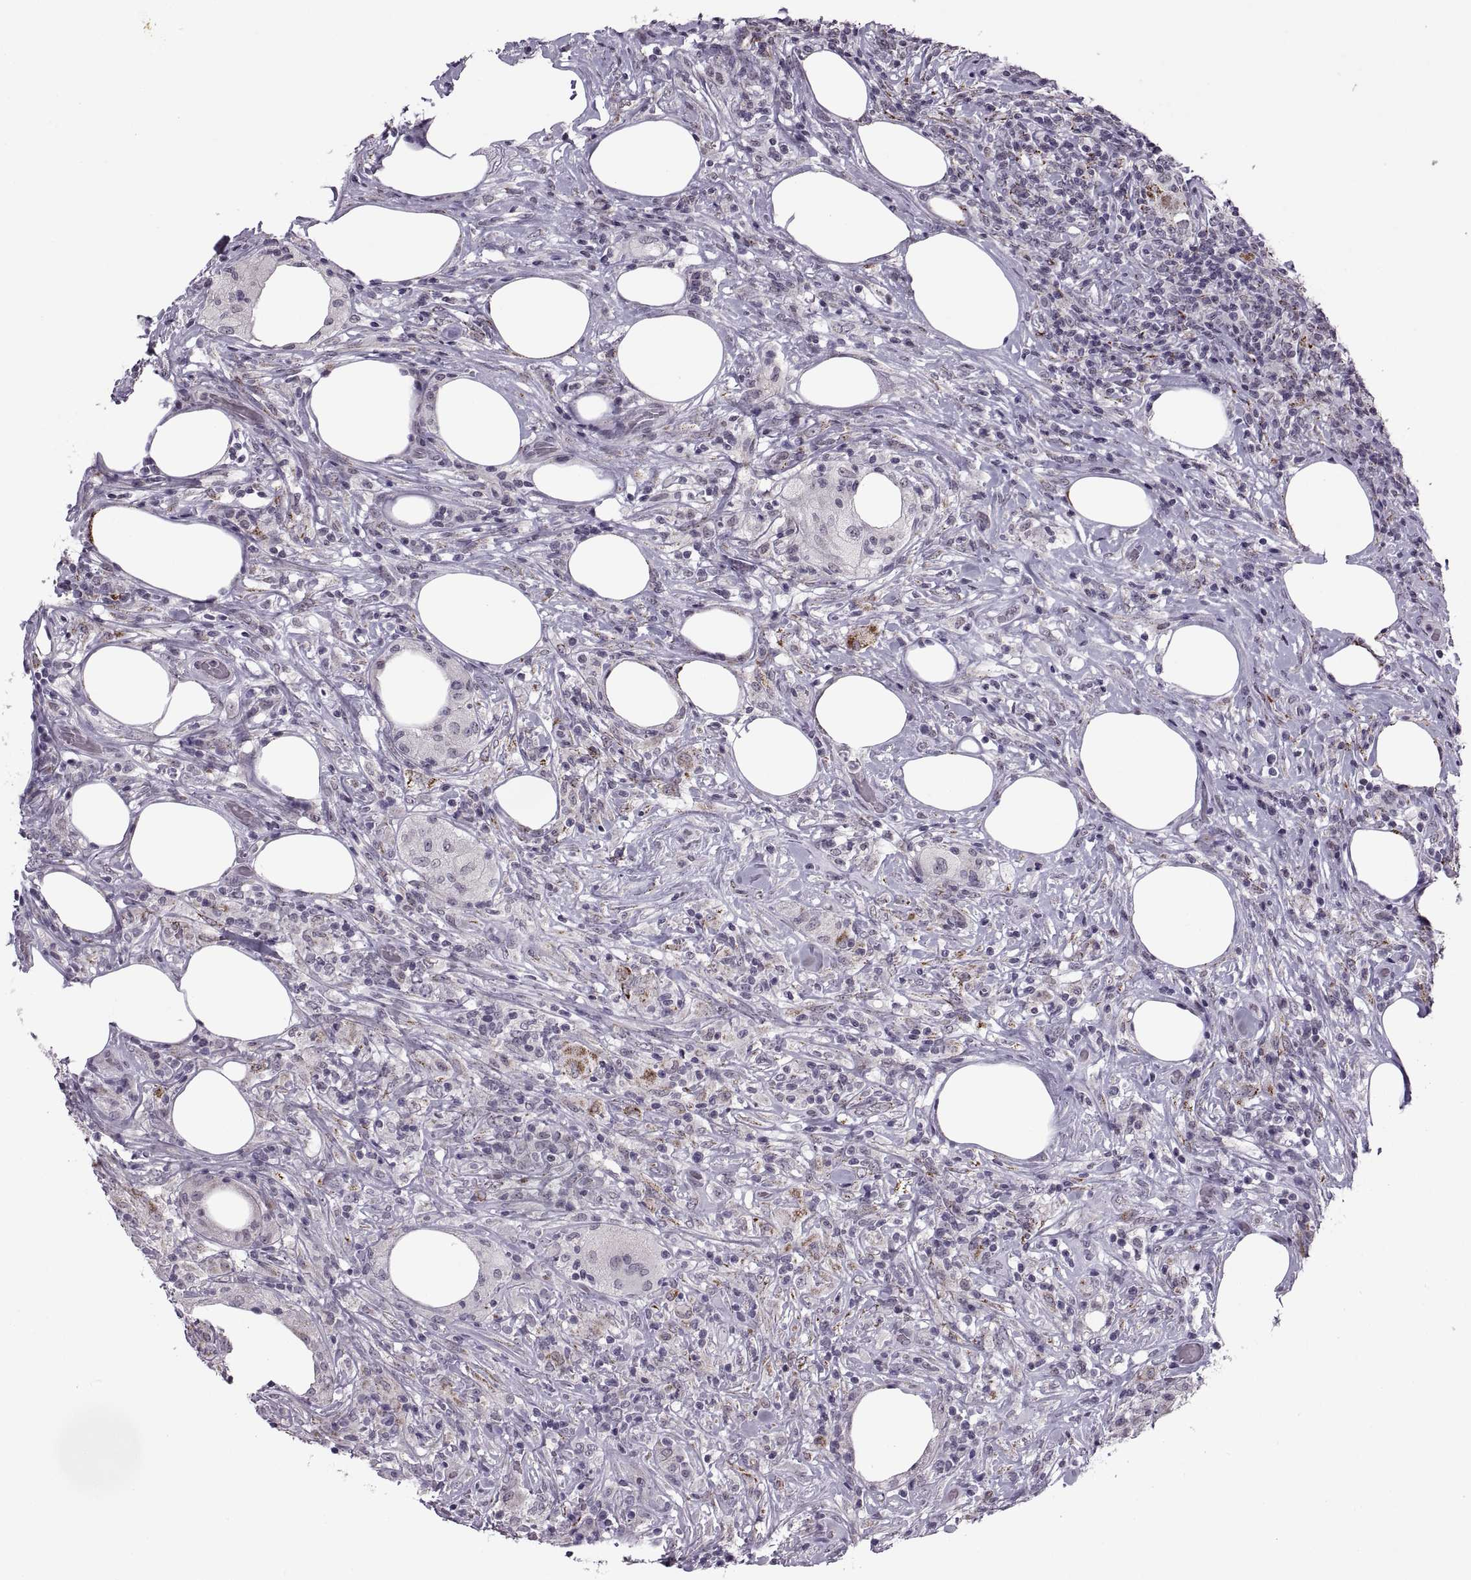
{"staining": {"intensity": "negative", "quantity": "none", "location": "none"}, "tissue": "lymphoma", "cell_type": "Tumor cells", "image_type": "cancer", "snomed": [{"axis": "morphology", "description": "Malignant lymphoma, non-Hodgkin's type, High grade"}, {"axis": "topography", "description": "Lymph node"}], "caption": "Lymphoma stained for a protein using immunohistochemistry (IHC) displays no expression tumor cells.", "gene": "OTP", "patient": {"sex": "female", "age": 84}}